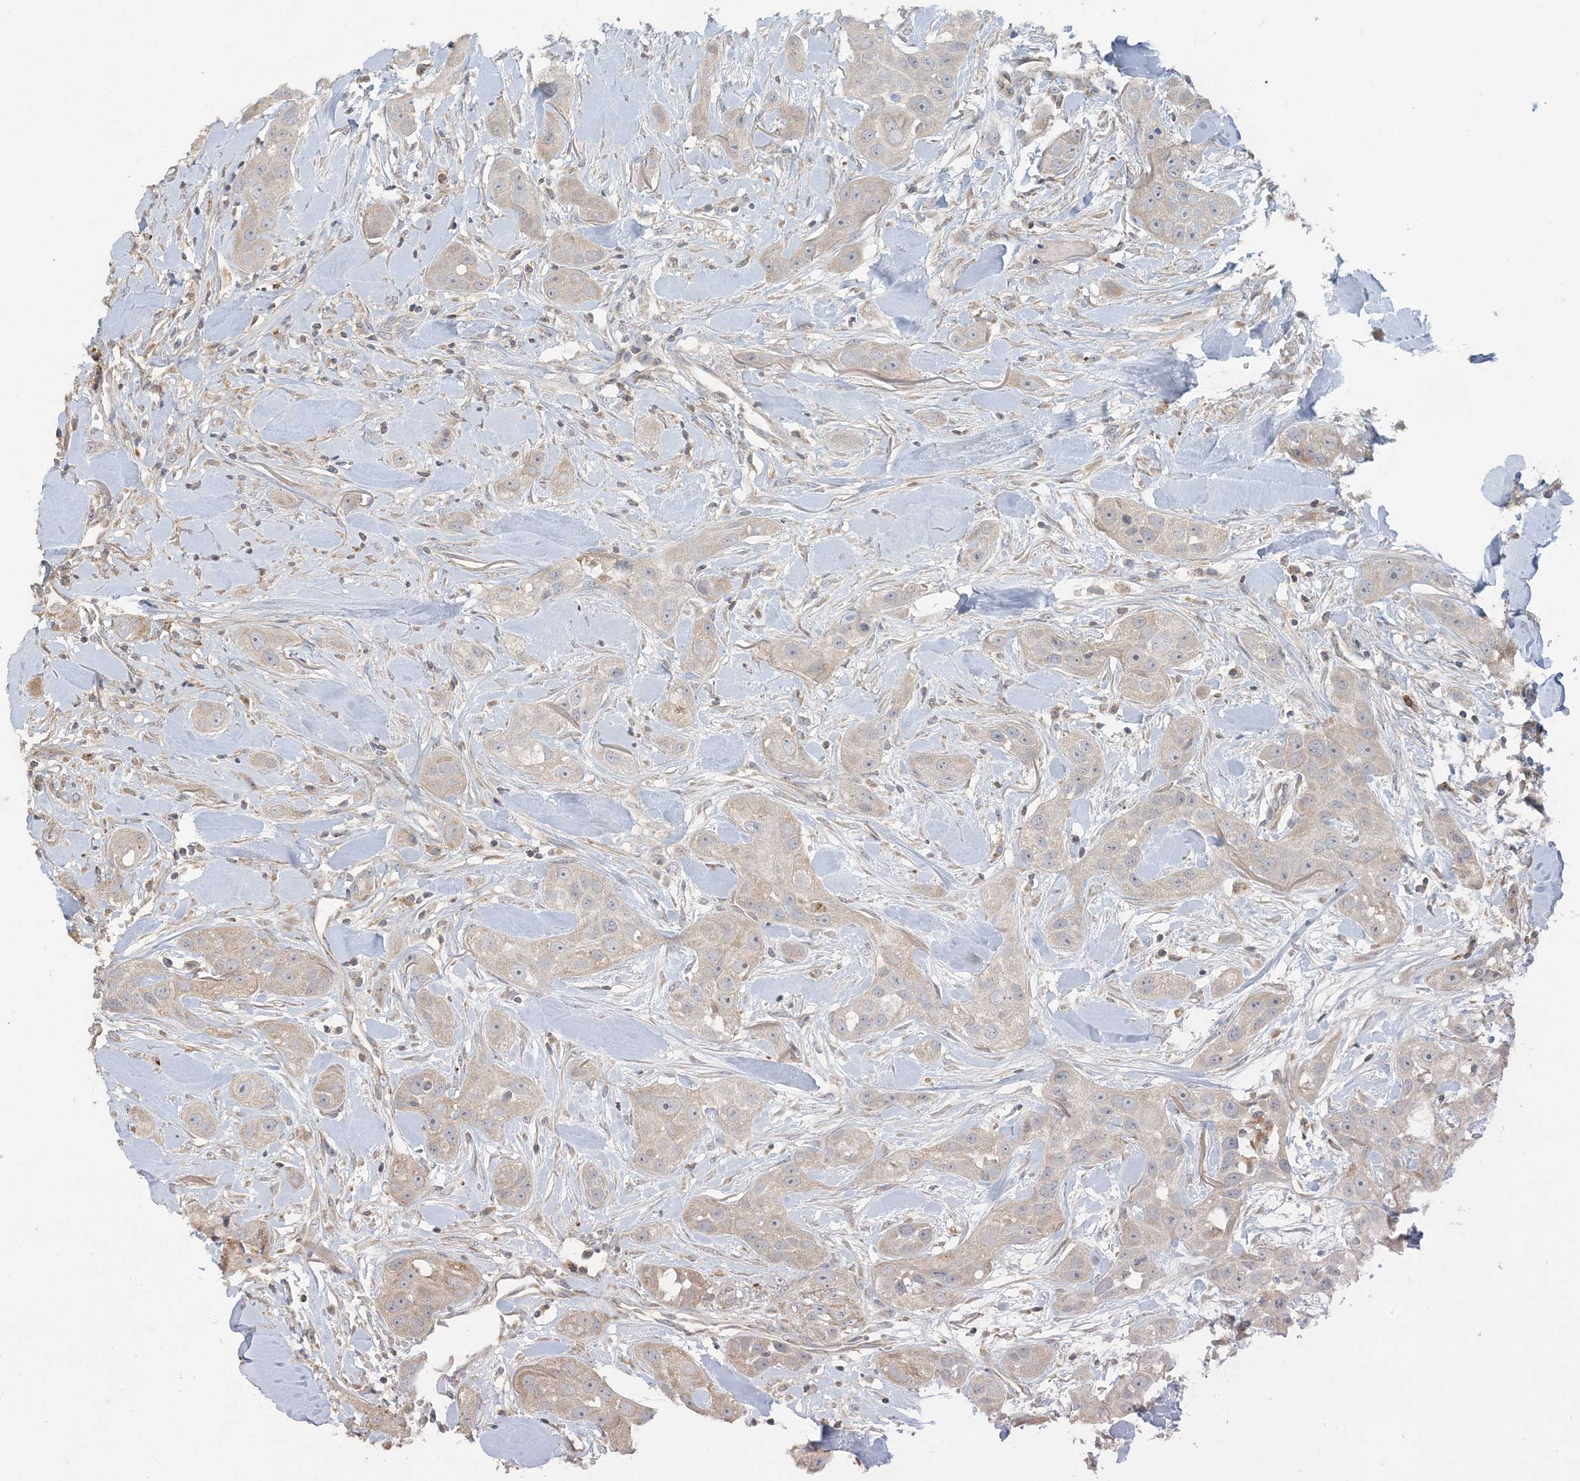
{"staining": {"intensity": "weak", "quantity": ">75%", "location": "cytoplasmic/membranous"}, "tissue": "head and neck cancer", "cell_type": "Tumor cells", "image_type": "cancer", "snomed": [{"axis": "morphology", "description": "Normal tissue, NOS"}, {"axis": "morphology", "description": "Squamous cell carcinoma, NOS"}, {"axis": "topography", "description": "Skeletal muscle"}, {"axis": "topography", "description": "Head-Neck"}], "caption": "An image of human head and neck cancer stained for a protein exhibits weak cytoplasmic/membranous brown staining in tumor cells. (Brightfield microscopy of DAB IHC at high magnification).", "gene": "LTN1", "patient": {"sex": "male", "age": 51}}